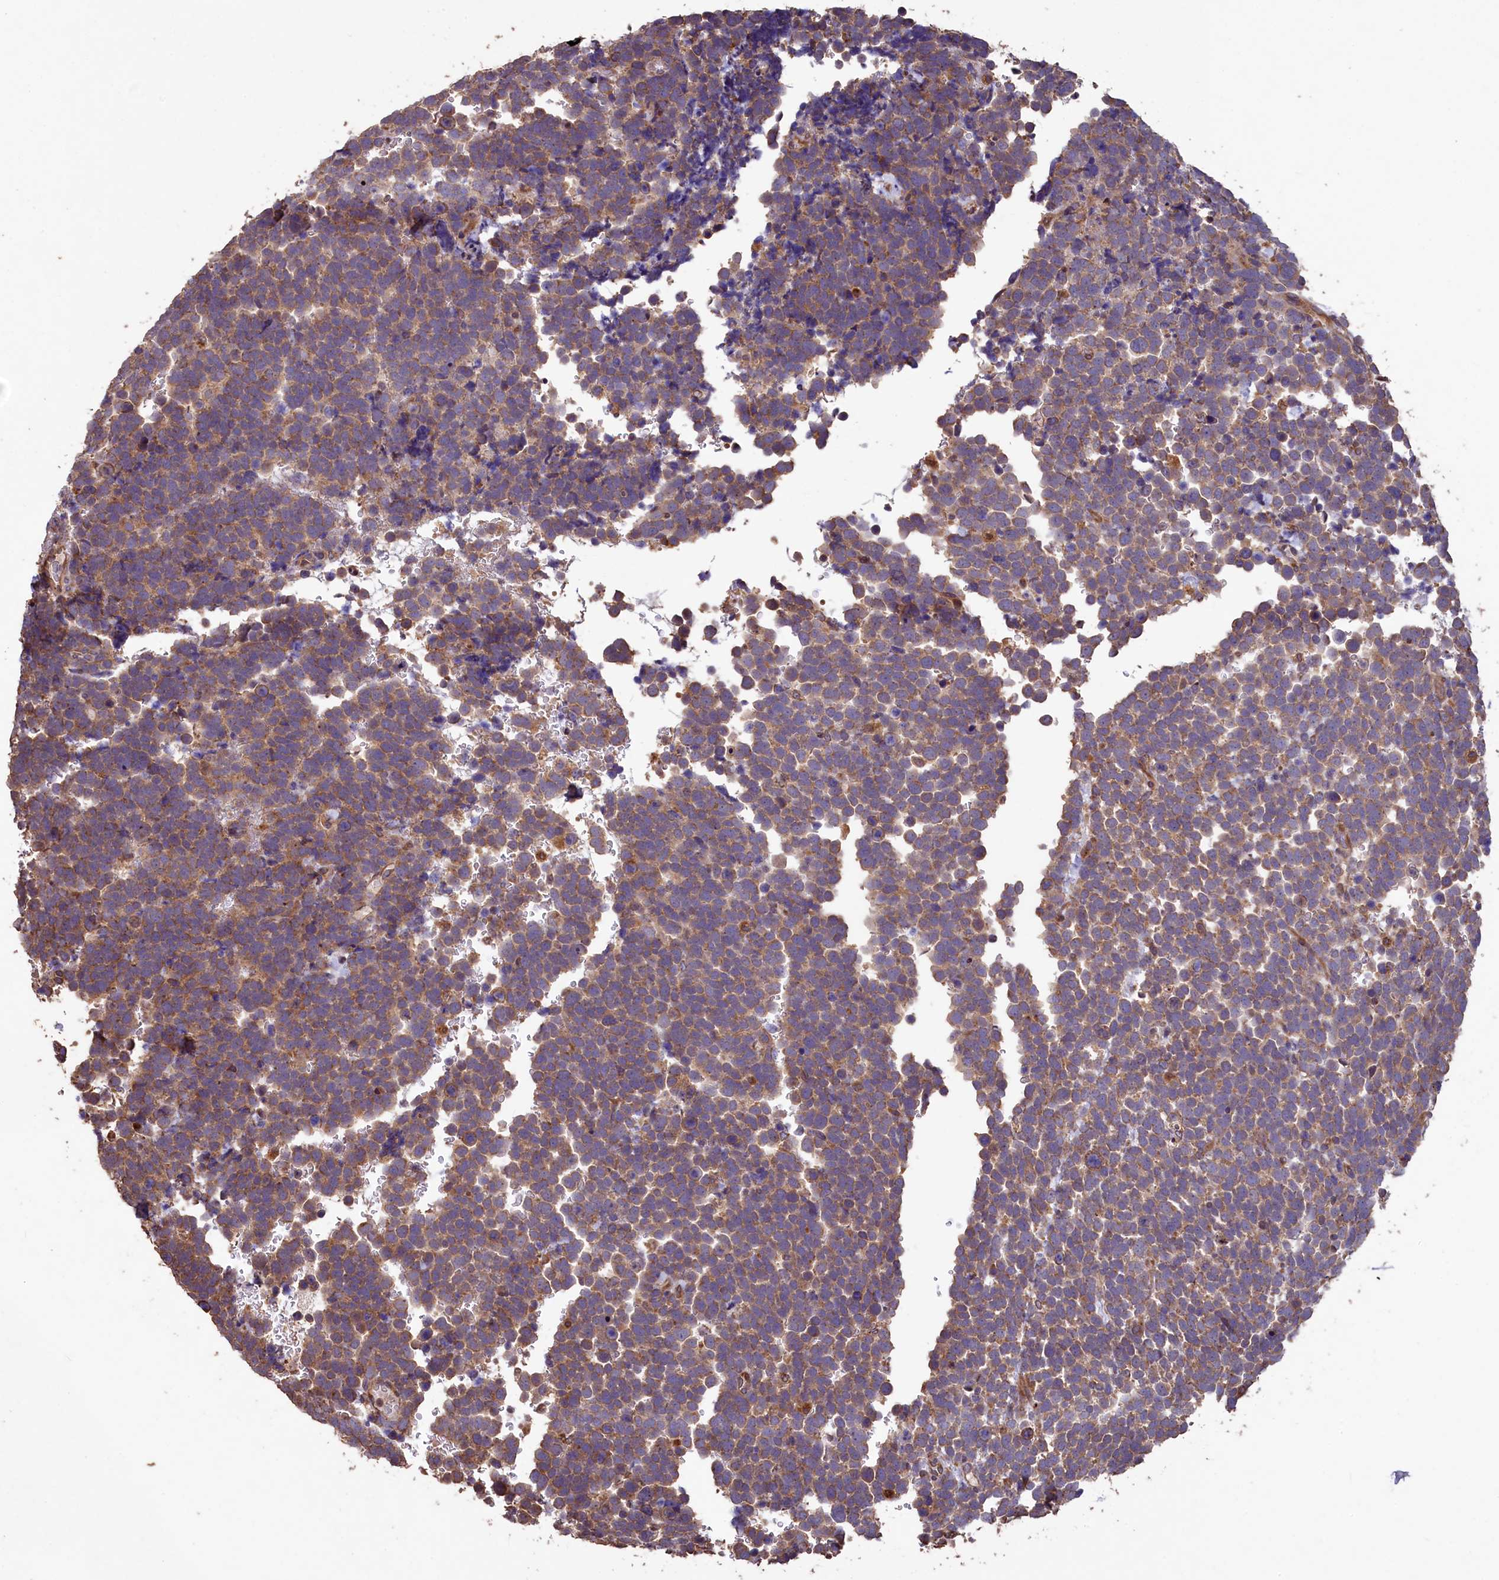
{"staining": {"intensity": "moderate", "quantity": ">75%", "location": "cytoplasmic/membranous"}, "tissue": "urothelial cancer", "cell_type": "Tumor cells", "image_type": "cancer", "snomed": [{"axis": "morphology", "description": "Urothelial carcinoma, High grade"}, {"axis": "topography", "description": "Urinary bladder"}], "caption": "Immunohistochemical staining of human urothelial cancer reveals medium levels of moderate cytoplasmic/membranous protein positivity in approximately >75% of tumor cells.", "gene": "TMEM98", "patient": {"sex": "female", "age": 82}}